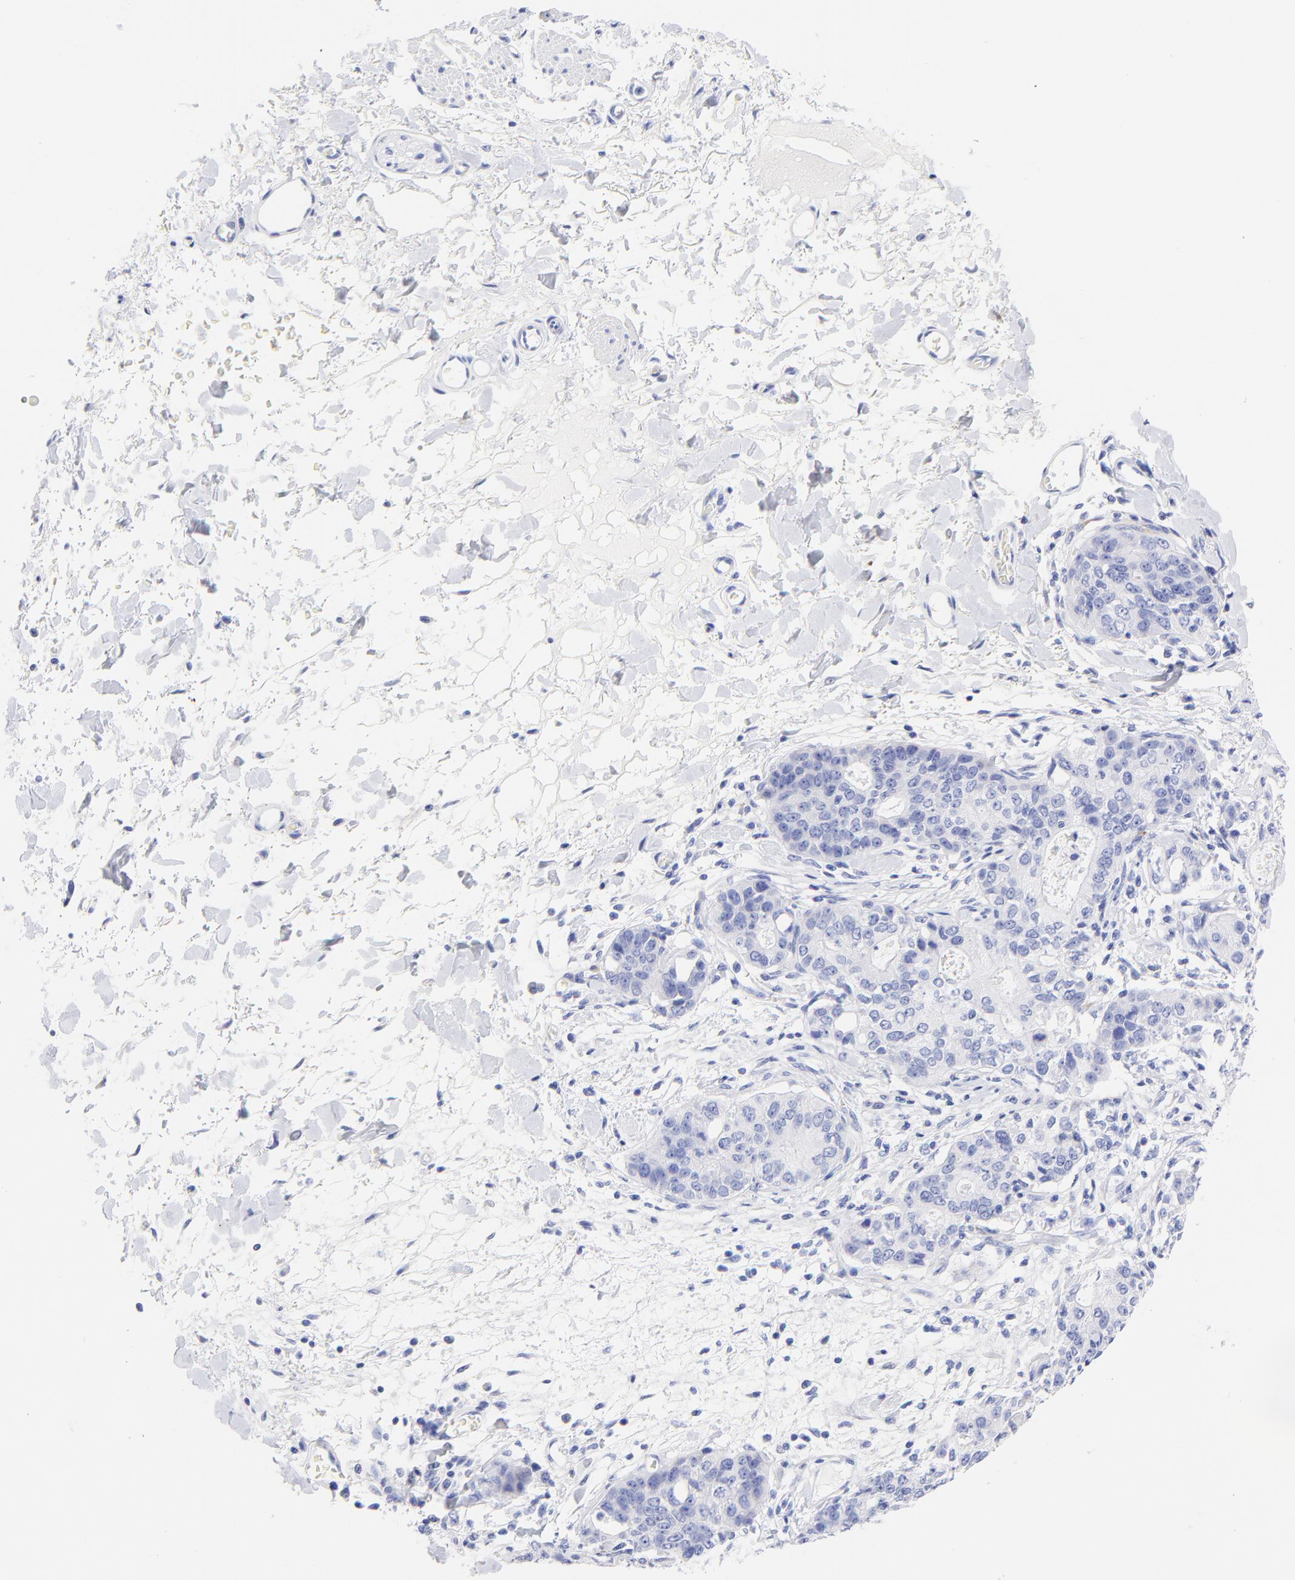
{"staining": {"intensity": "negative", "quantity": "none", "location": "none"}, "tissue": "stomach cancer", "cell_type": "Tumor cells", "image_type": "cancer", "snomed": [{"axis": "morphology", "description": "Adenocarcinoma, NOS"}, {"axis": "topography", "description": "Esophagus"}, {"axis": "topography", "description": "Stomach"}], "caption": "High magnification brightfield microscopy of adenocarcinoma (stomach) stained with DAB (3,3'-diaminobenzidine) (brown) and counterstained with hematoxylin (blue): tumor cells show no significant expression. (Stains: DAB IHC with hematoxylin counter stain, Microscopy: brightfield microscopy at high magnification).", "gene": "C1QTNF6", "patient": {"sex": "male", "age": 74}}